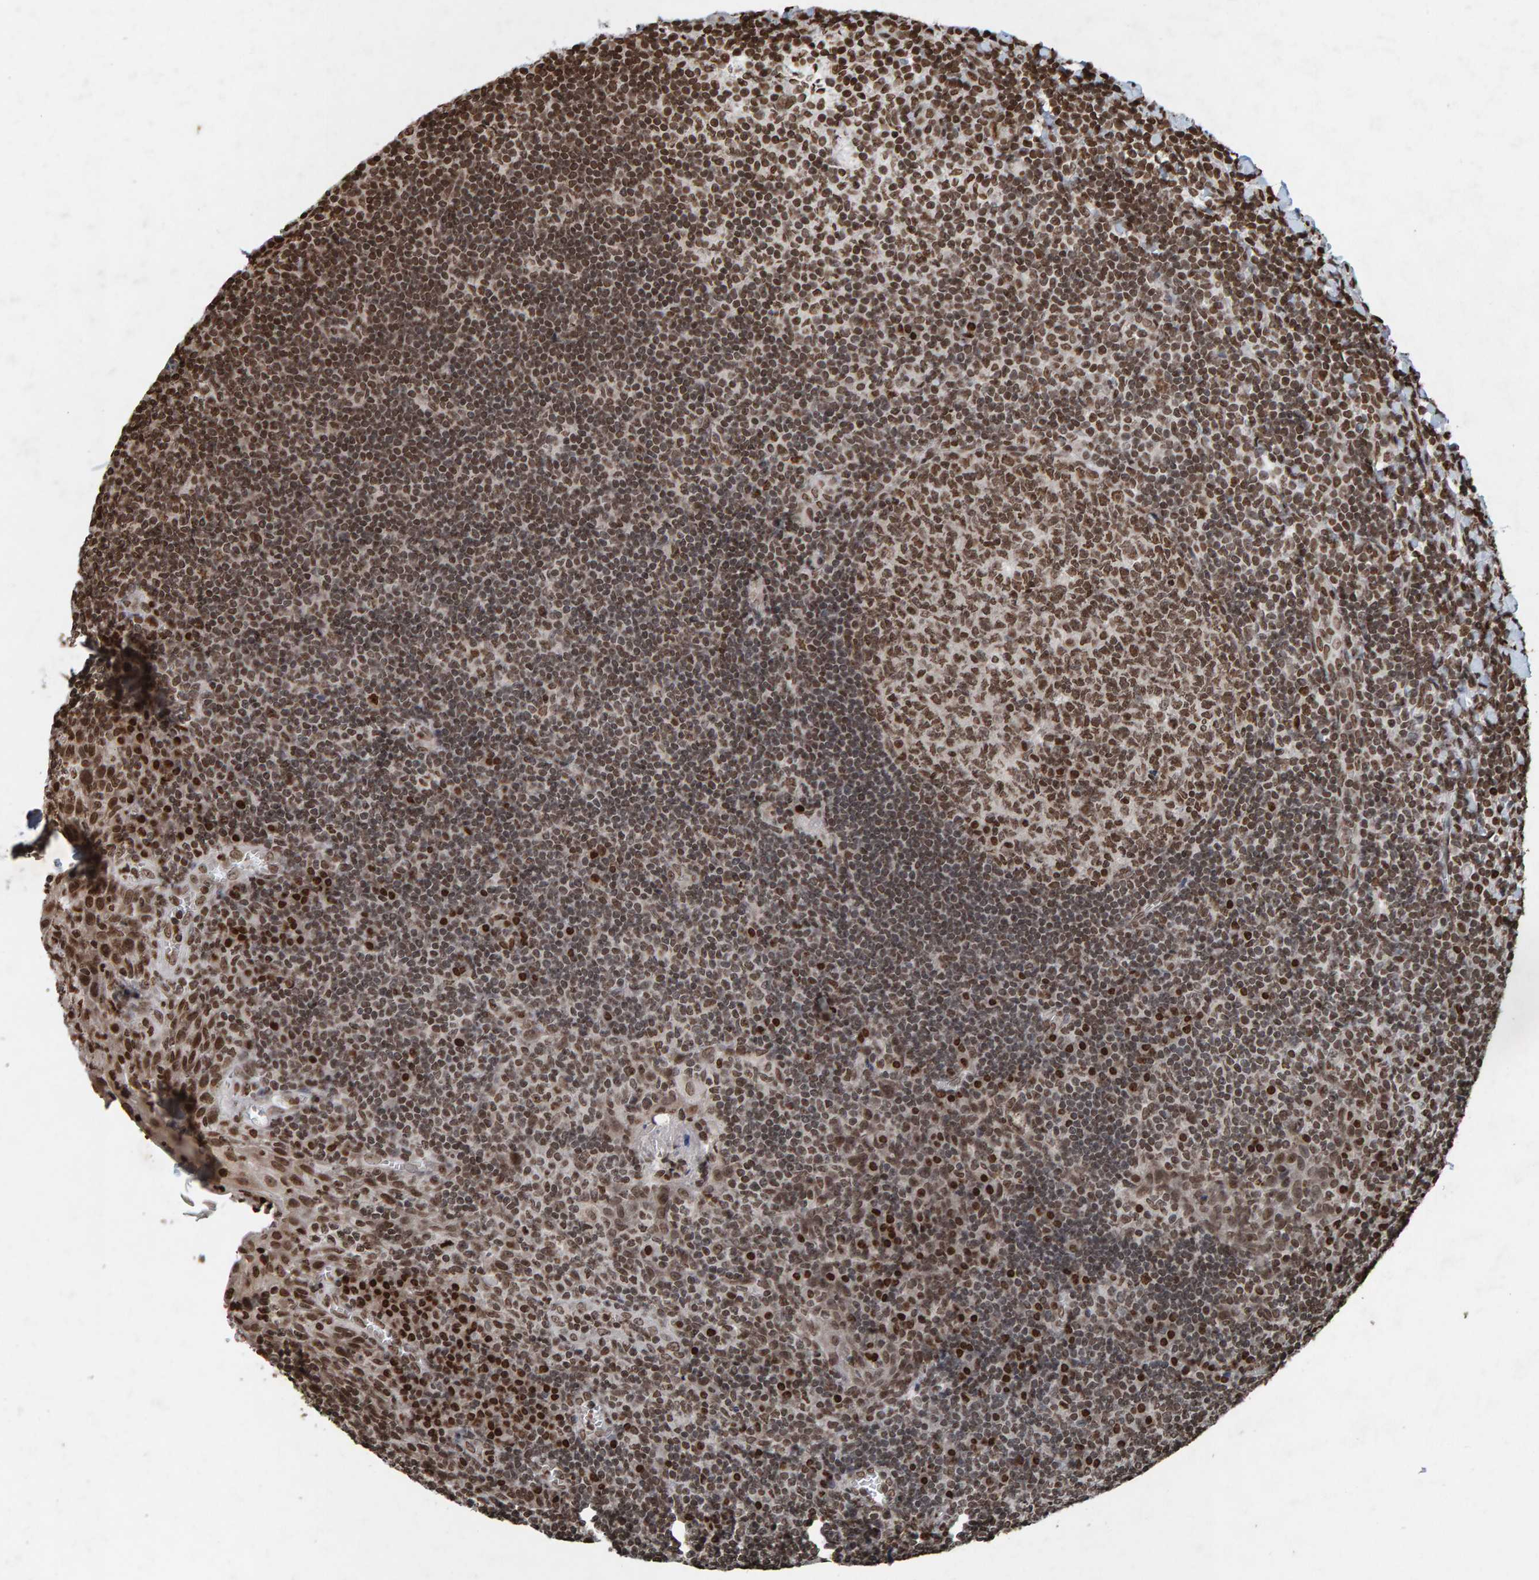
{"staining": {"intensity": "moderate", "quantity": ">75%", "location": "nuclear"}, "tissue": "tonsil", "cell_type": "Germinal center cells", "image_type": "normal", "snomed": [{"axis": "morphology", "description": "Normal tissue, NOS"}, {"axis": "topography", "description": "Tonsil"}], "caption": "Brown immunohistochemical staining in unremarkable tonsil reveals moderate nuclear expression in about >75% of germinal center cells.", "gene": "H2AZ1", "patient": {"sex": "male", "age": 37}}